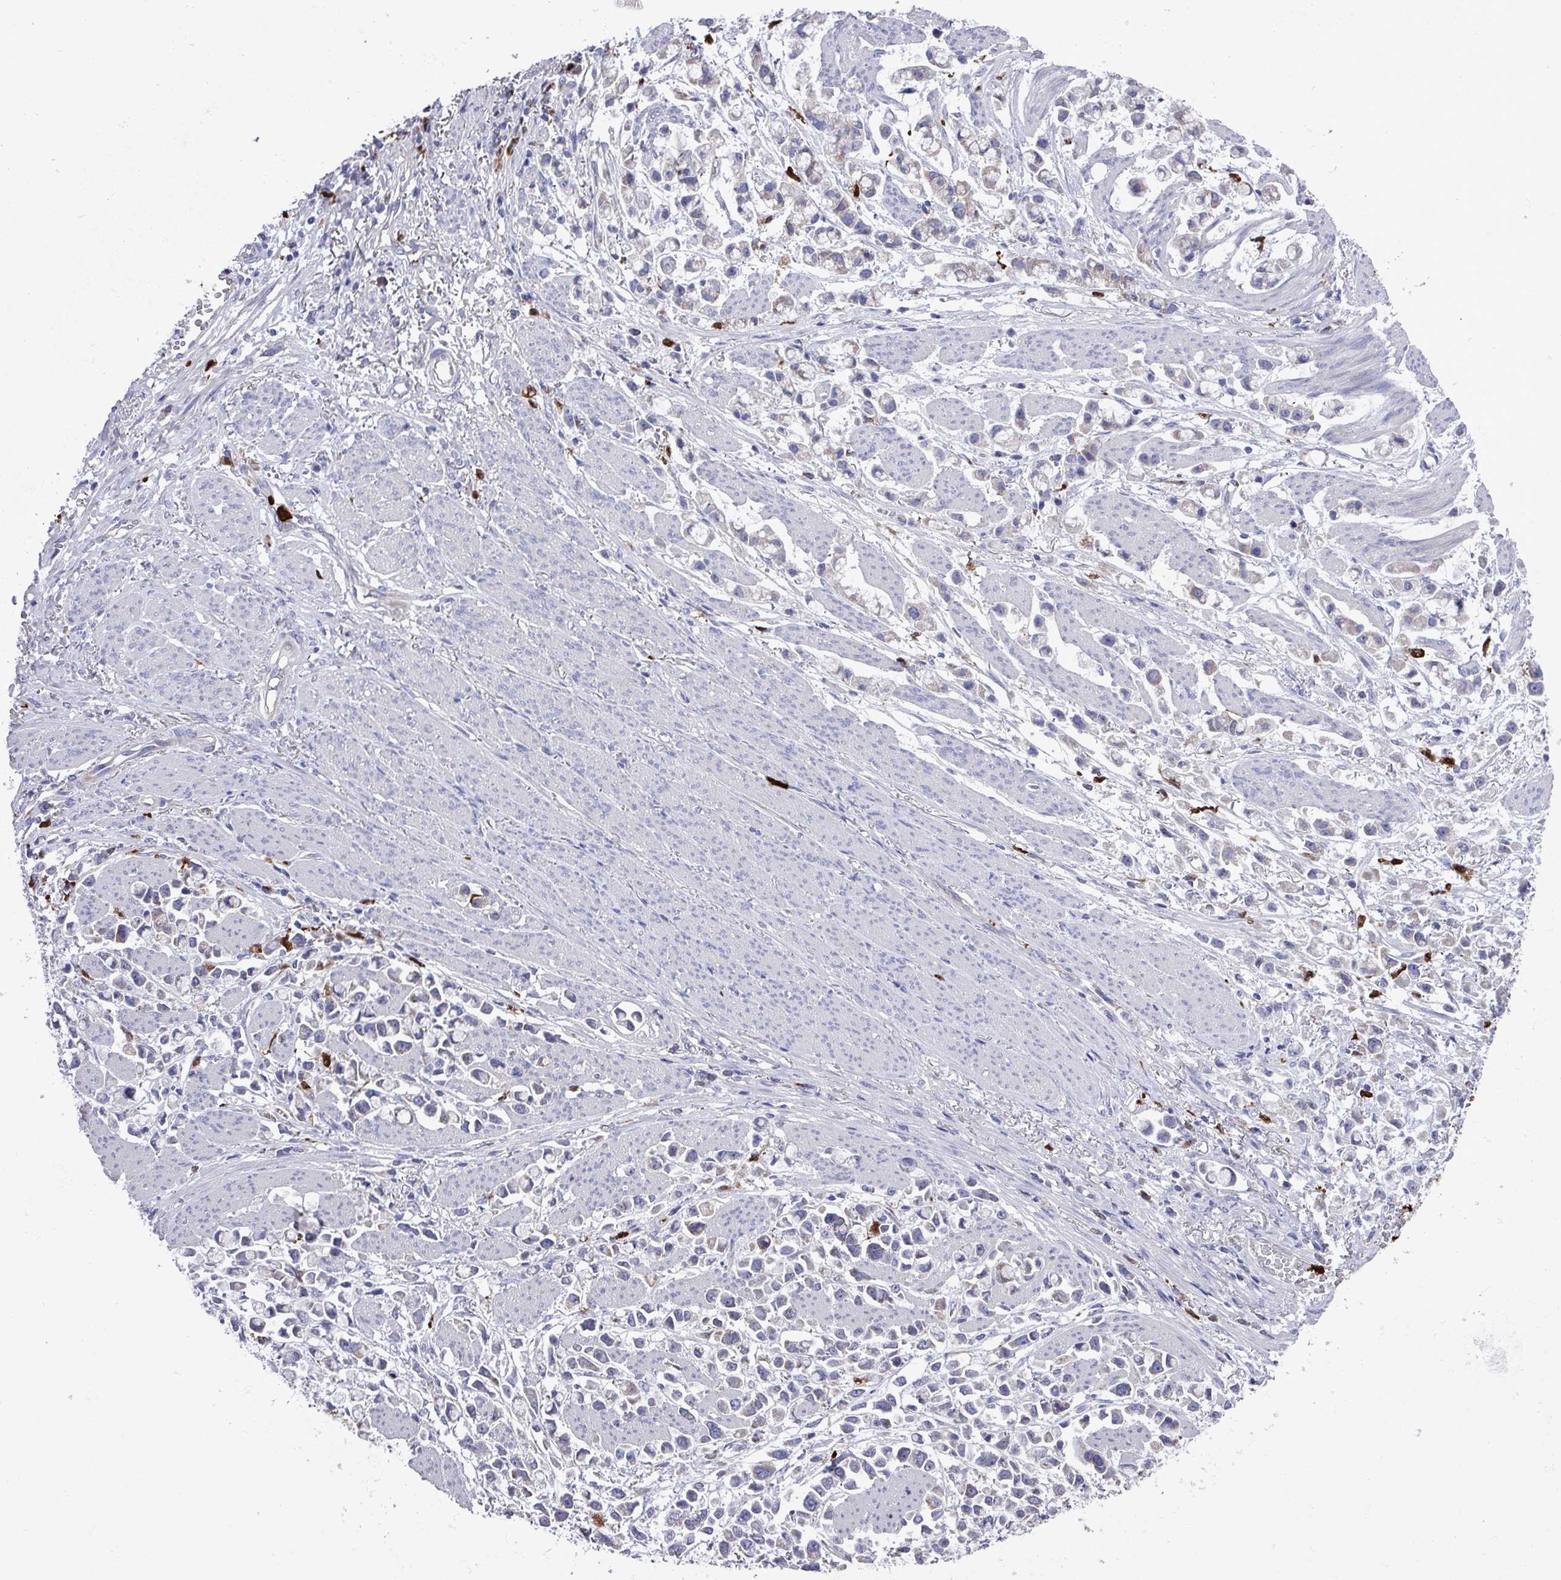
{"staining": {"intensity": "weak", "quantity": "<25%", "location": "cytoplasmic/membranous"}, "tissue": "stomach cancer", "cell_type": "Tumor cells", "image_type": "cancer", "snomed": [{"axis": "morphology", "description": "Adenocarcinoma, NOS"}, {"axis": "topography", "description": "Stomach"}], "caption": "A micrograph of human adenocarcinoma (stomach) is negative for staining in tumor cells. The staining is performed using DAB (3,3'-diaminobenzidine) brown chromogen with nuclei counter-stained in using hematoxylin.", "gene": "UQCC2", "patient": {"sex": "female", "age": 81}}